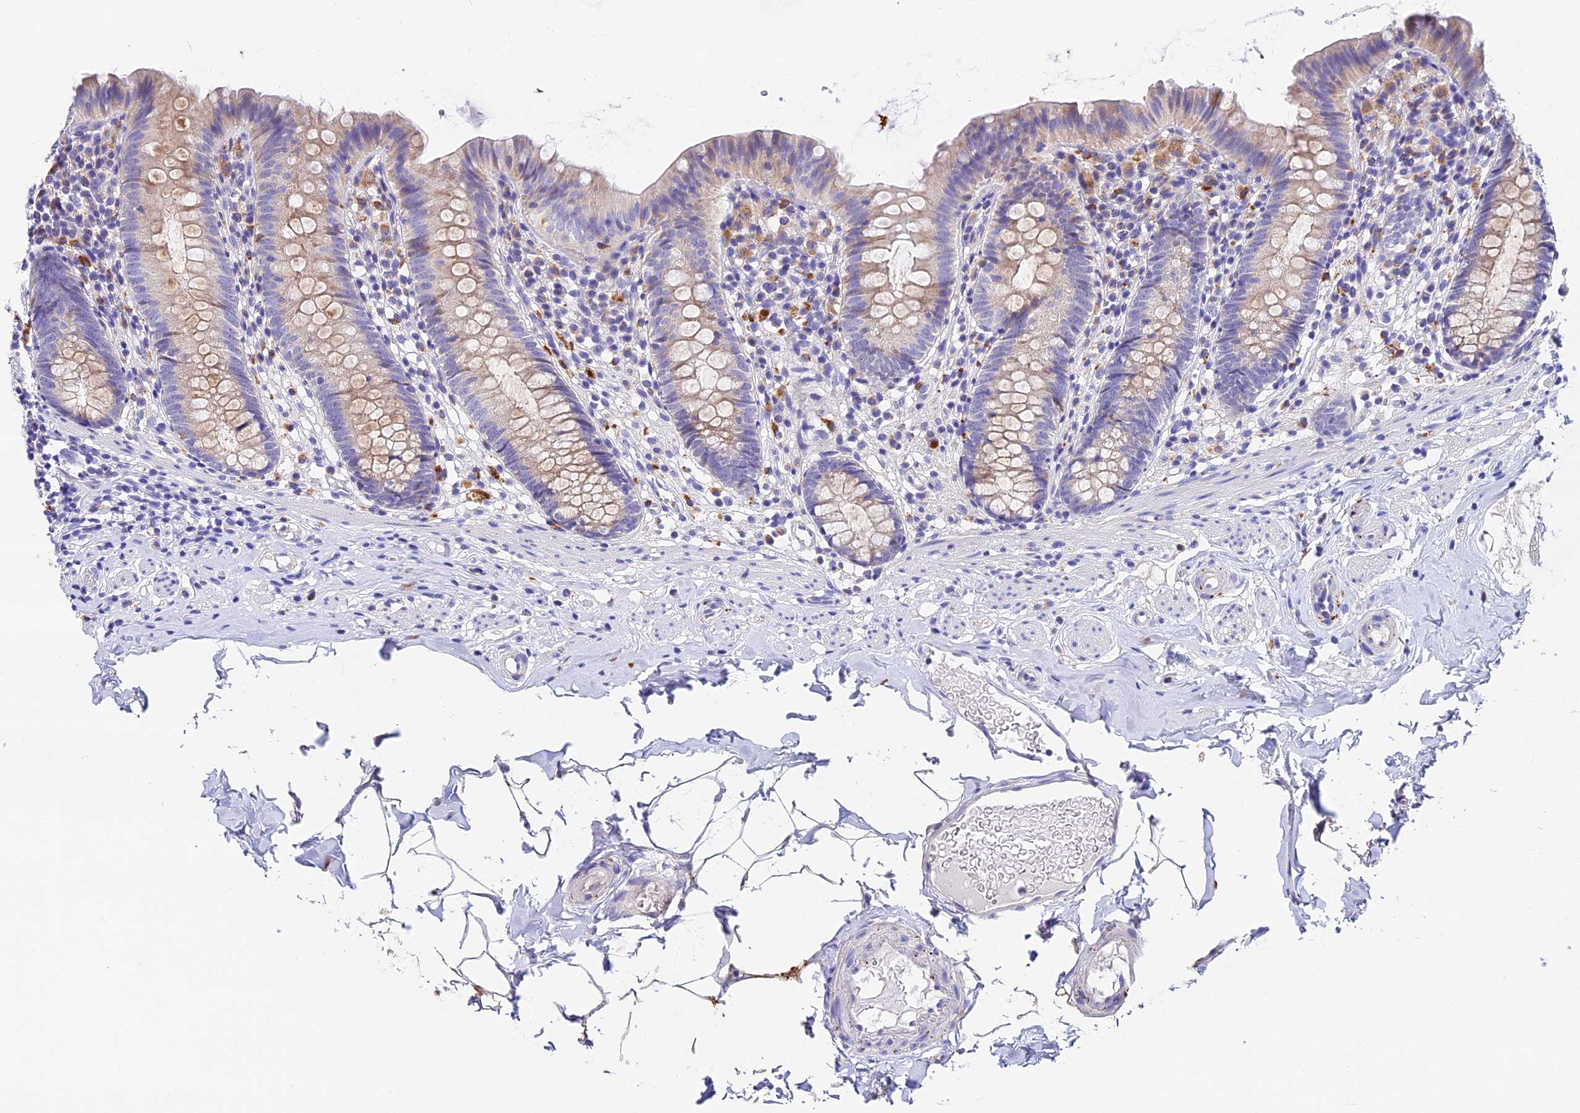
{"staining": {"intensity": "weak", "quantity": "25%-75%", "location": "cytoplasmic/membranous"}, "tissue": "appendix", "cell_type": "Glandular cells", "image_type": "normal", "snomed": [{"axis": "morphology", "description": "Normal tissue, NOS"}, {"axis": "topography", "description": "Appendix"}], "caption": "Protein analysis of benign appendix displays weak cytoplasmic/membranous staining in about 25%-75% of glandular cells.", "gene": "LYPD6", "patient": {"sex": "male", "age": 55}}